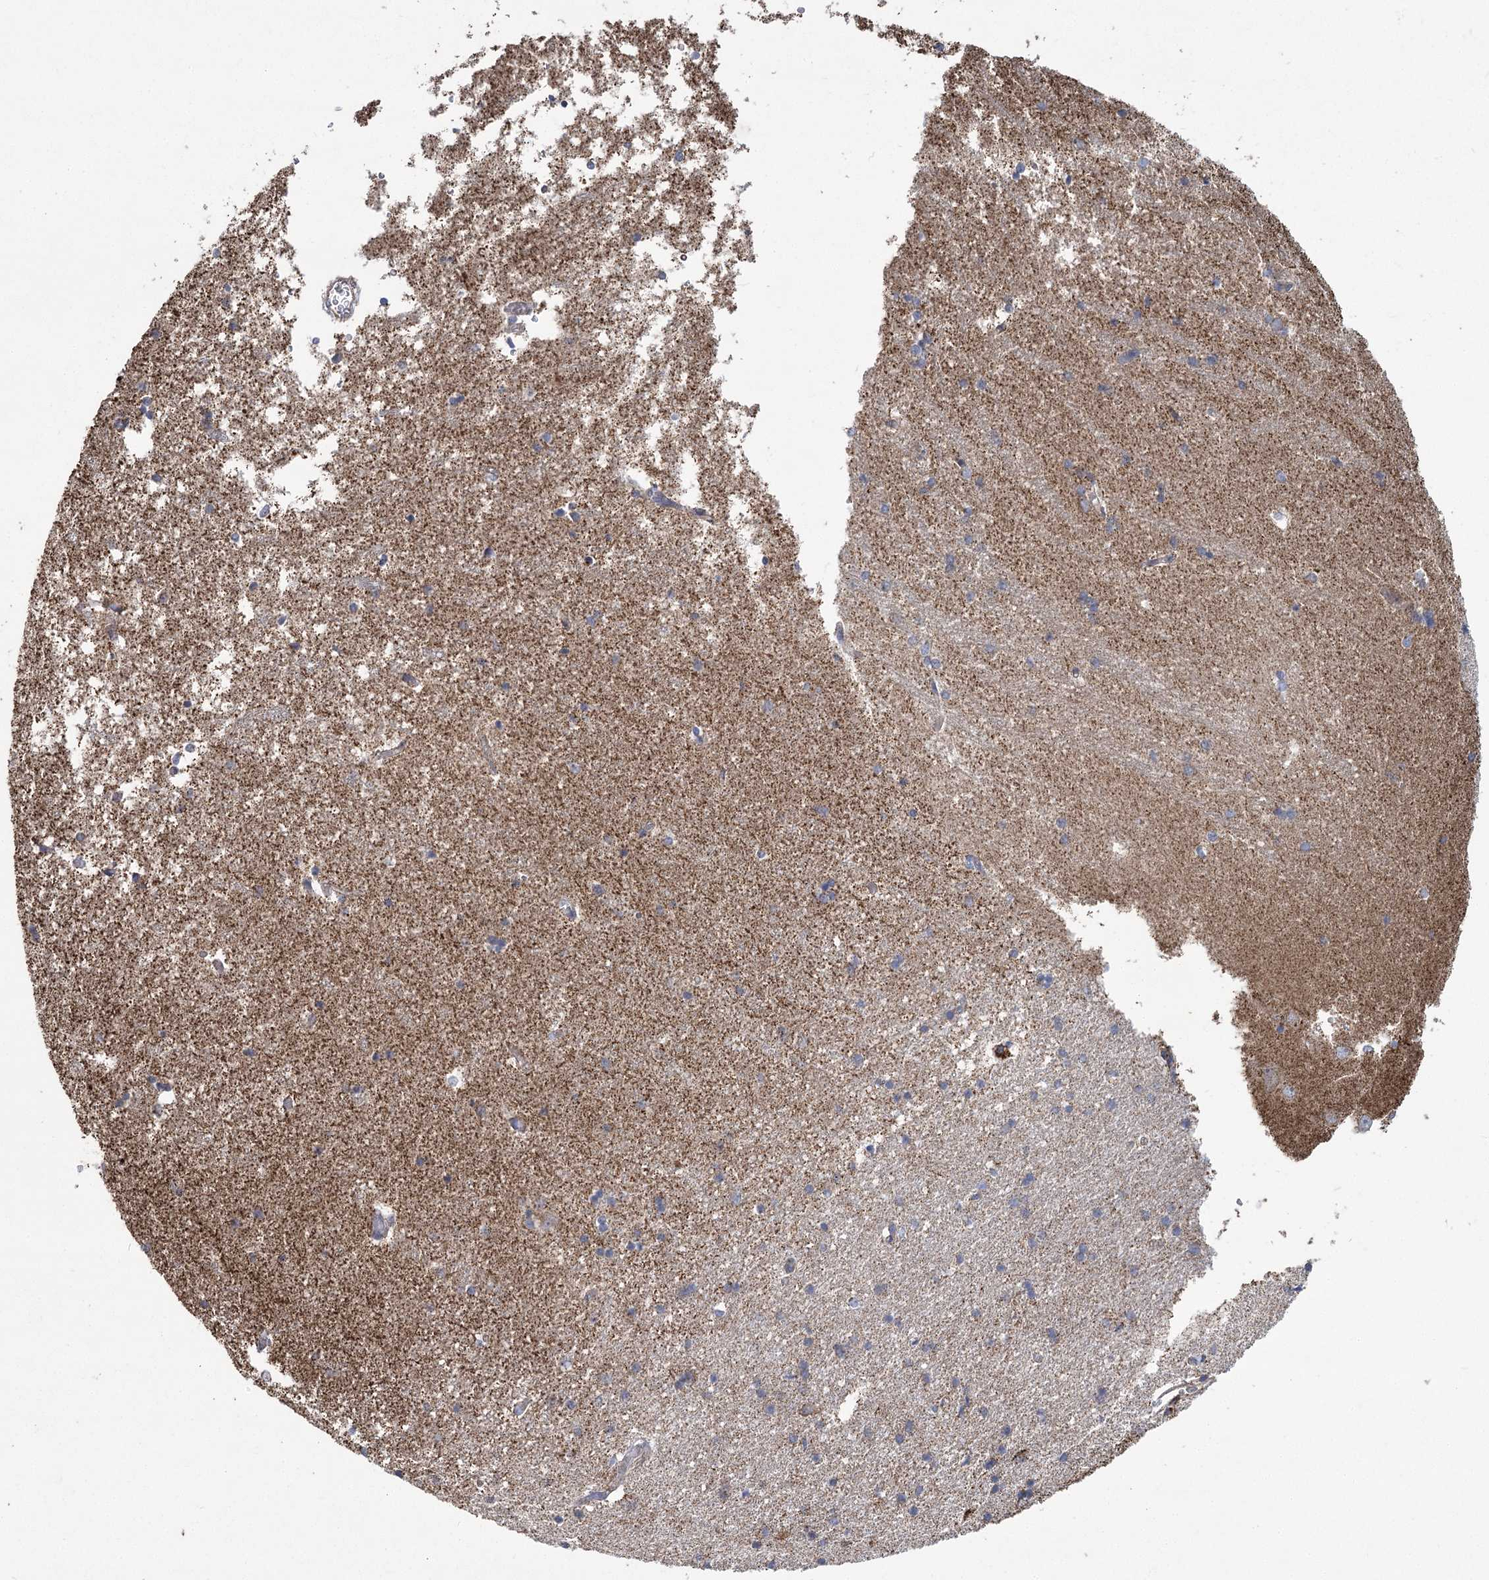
{"staining": {"intensity": "moderate", "quantity": "<25%", "location": "cytoplasmic/membranous"}, "tissue": "hippocampus", "cell_type": "Glial cells", "image_type": "normal", "snomed": [{"axis": "morphology", "description": "Normal tissue, NOS"}, {"axis": "topography", "description": "Hippocampus"}], "caption": "Immunohistochemical staining of unremarkable hippocampus demonstrates <25% levels of moderate cytoplasmic/membranous protein staining in about <25% of glial cells. (DAB (3,3'-diaminobenzidine) IHC, brown staining for protein, blue staining for nuclei).", "gene": "RANBP3L", "patient": {"sex": "male", "age": 45}}